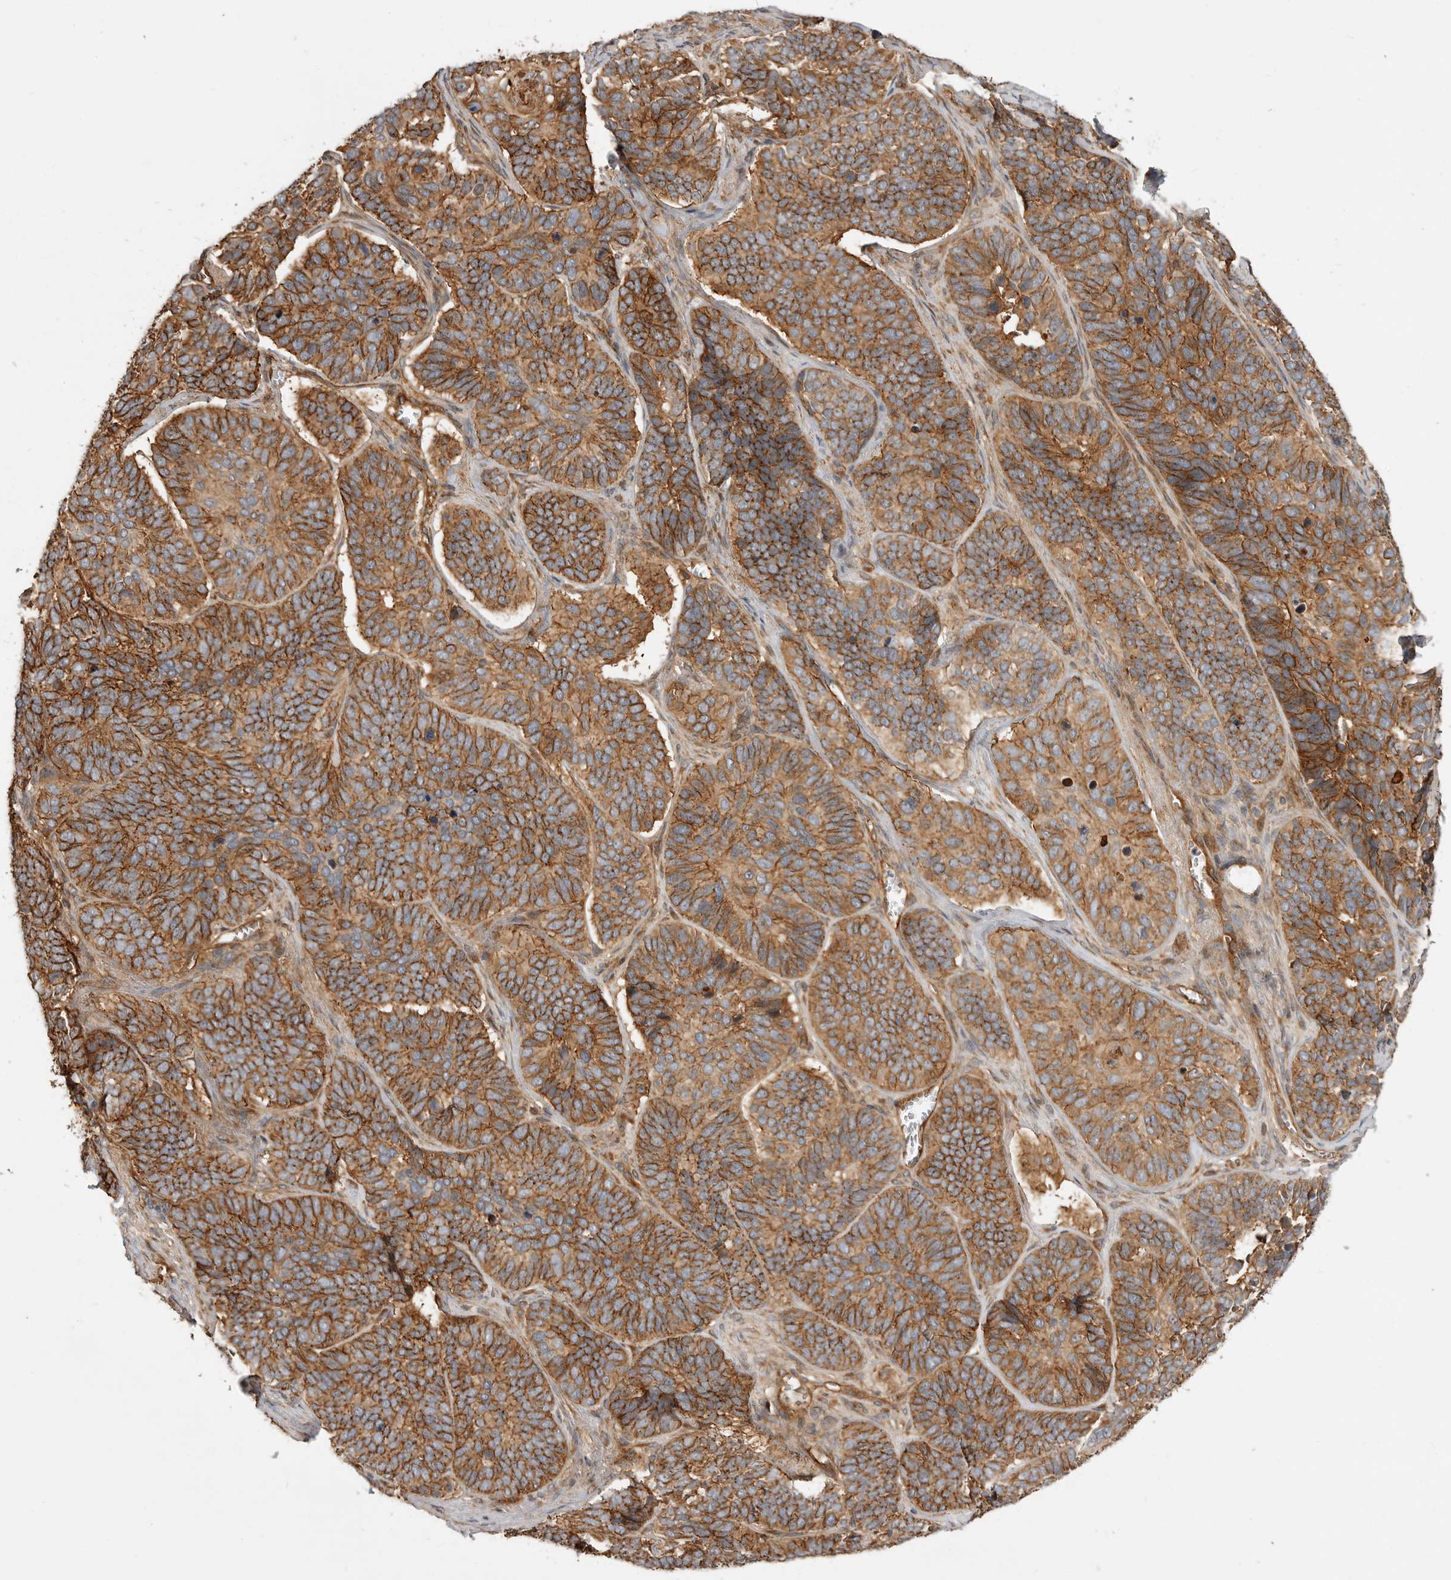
{"staining": {"intensity": "strong", "quantity": ">75%", "location": "cytoplasmic/membranous"}, "tissue": "skin cancer", "cell_type": "Tumor cells", "image_type": "cancer", "snomed": [{"axis": "morphology", "description": "Basal cell carcinoma"}, {"axis": "topography", "description": "Skin"}], "caption": "Brown immunohistochemical staining in basal cell carcinoma (skin) reveals strong cytoplasmic/membranous positivity in about >75% of tumor cells. The staining is performed using DAB brown chromogen to label protein expression. The nuclei are counter-stained blue using hematoxylin.", "gene": "GPATCH2", "patient": {"sex": "male", "age": 62}}